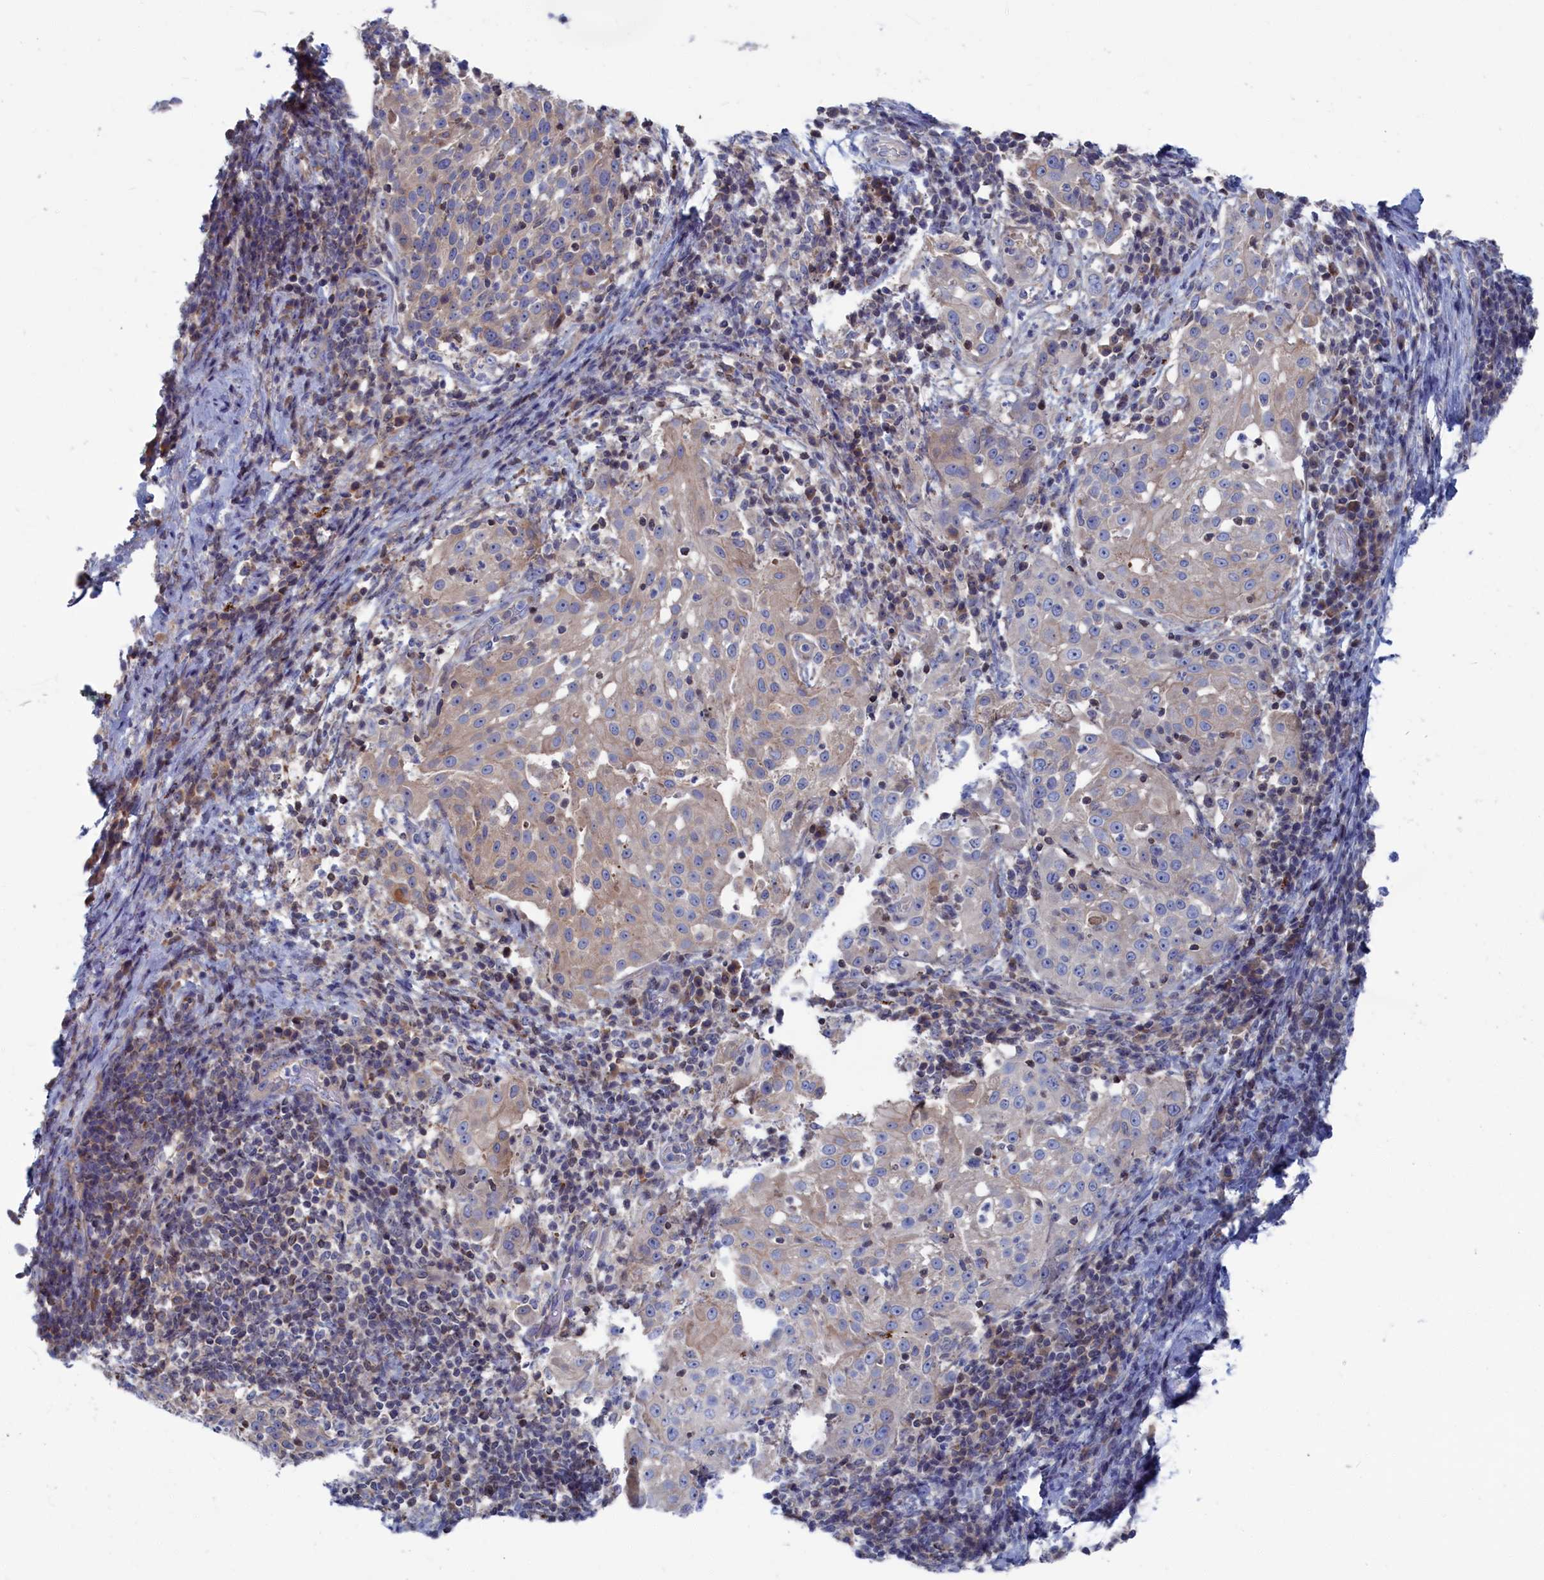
{"staining": {"intensity": "weak", "quantity": "25%-75%", "location": "cytoplasmic/membranous"}, "tissue": "cervical cancer", "cell_type": "Tumor cells", "image_type": "cancer", "snomed": [{"axis": "morphology", "description": "Squamous cell carcinoma, NOS"}, {"axis": "topography", "description": "Cervix"}], "caption": "Tumor cells demonstrate weak cytoplasmic/membranous positivity in approximately 25%-75% of cells in cervical cancer (squamous cell carcinoma). Using DAB (3,3'-diaminobenzidine) (brown) and hematoxylin (blue) stains, captured at high magnification using brightfield microscopy.", "gene": "CEND1", "patient": {"sex": "female", "age": 57}}